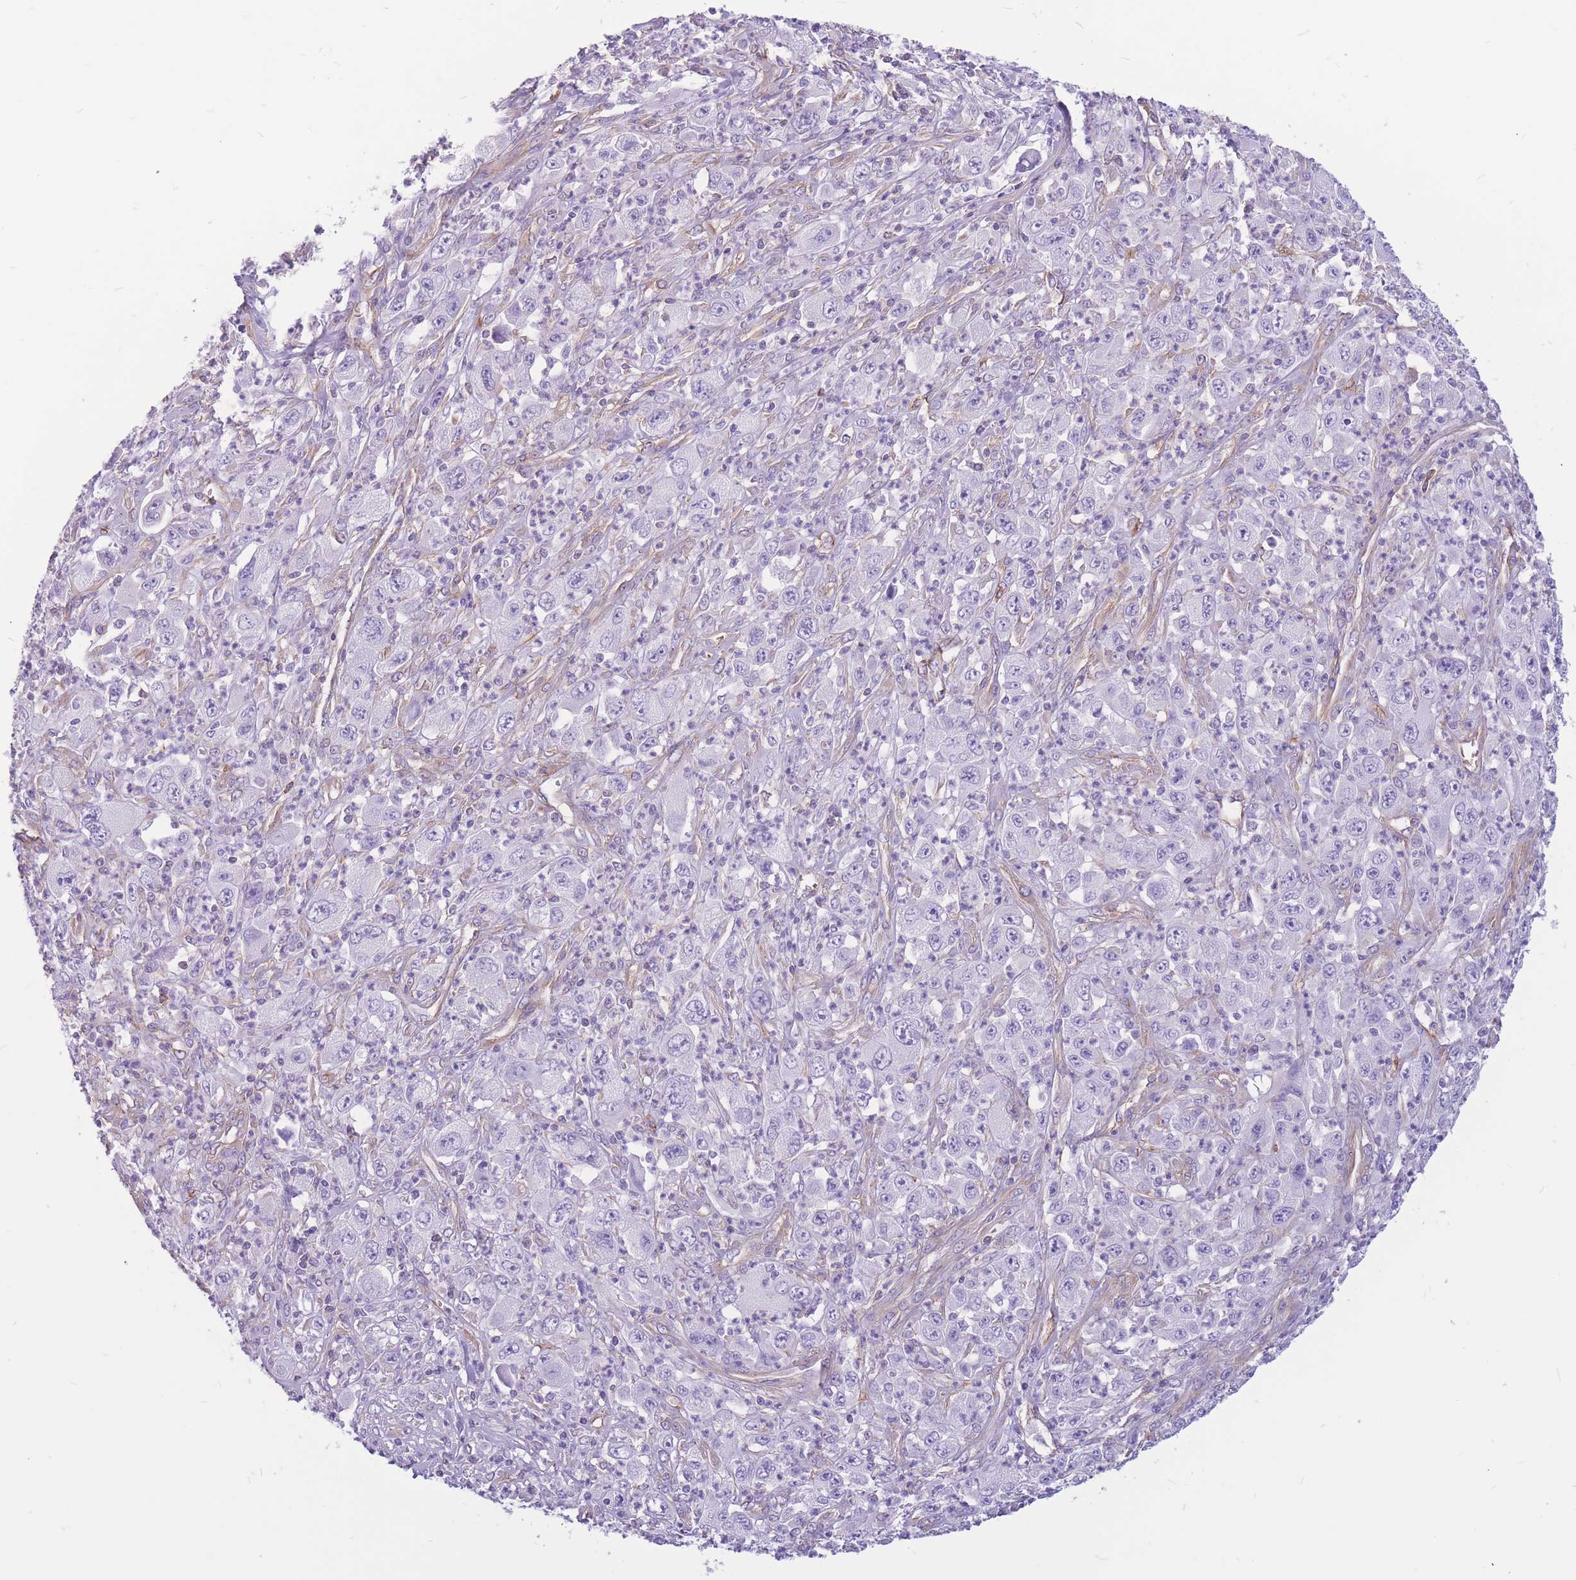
{"staining": {"intensity": "negative", "quantity": "none", "location": "none"}, "tissue": "melanoma", "cell_type": "Tumor cells", "image_type": "cancer", "snomed": [{"axis": "morphology", "description": "Malignant melanoma, Metastatic site"}, {"axis": "topography", "description": "Skin"}], "caption": "There is no significant expression in tumor cells of melanoma.", "gene": "ADD2", "patient": {"sex": "female", "age": 56}}